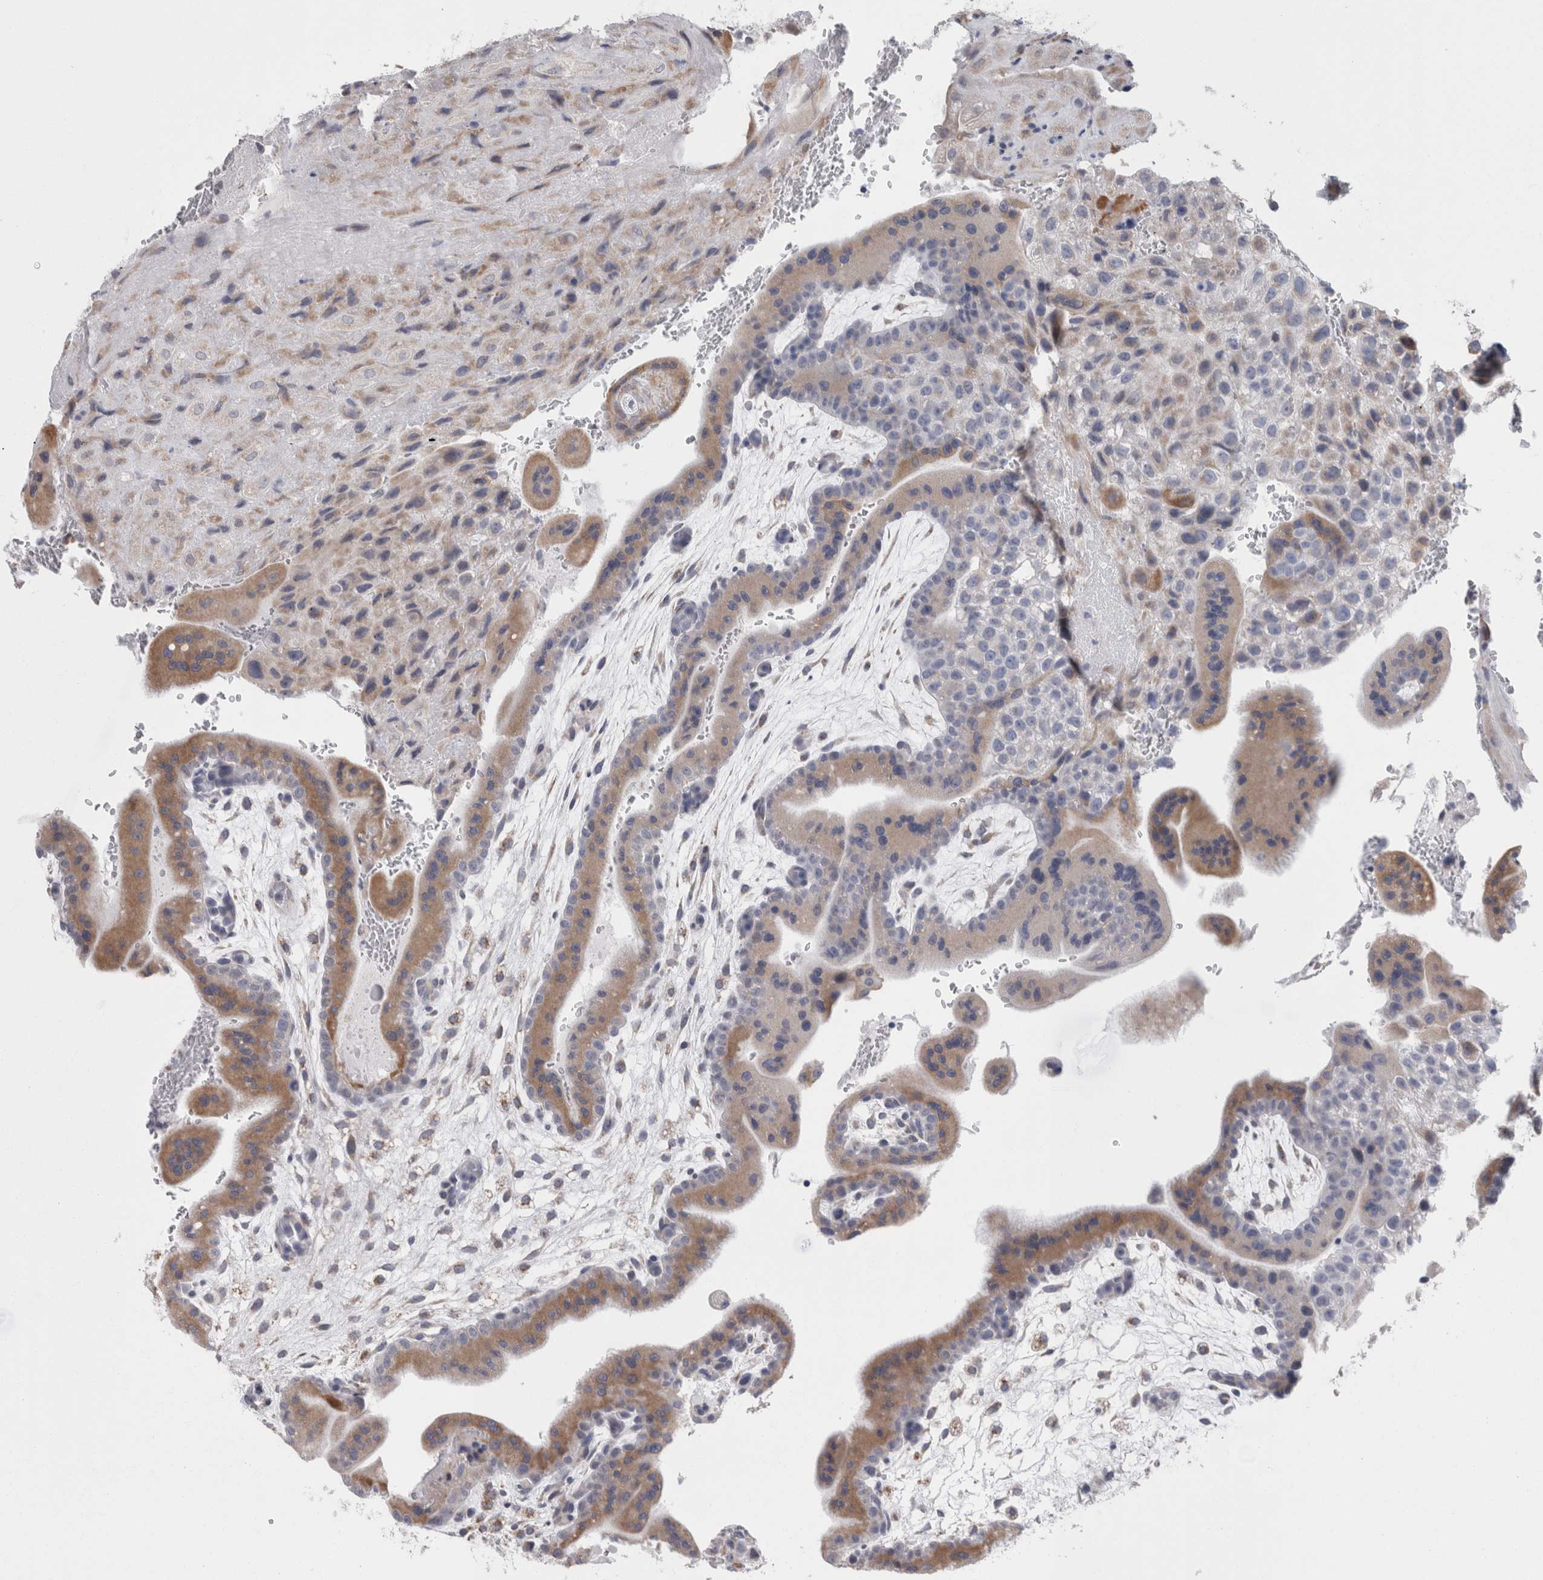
{"staining": {"intensity": "moderate", "quantity": ">75%", "location": "cytoplasmic/membranous"}, "tissue": "placenta", "cell_type": "Decidual cells", "image_type": "normal", "snomed": [{"axis": "morphology", "description": "Normal tissue, NOS"}, {"axis": "topography", "description": "Placenta"}], "caption": "Protein staining by immunohistochemistry reveals moderate cytoplasmic/membranous staining in approximately >75% of decidual cells in benign placenta.", "gene": "GDAP1", "patient": {"sex": "female", "age": 35}}